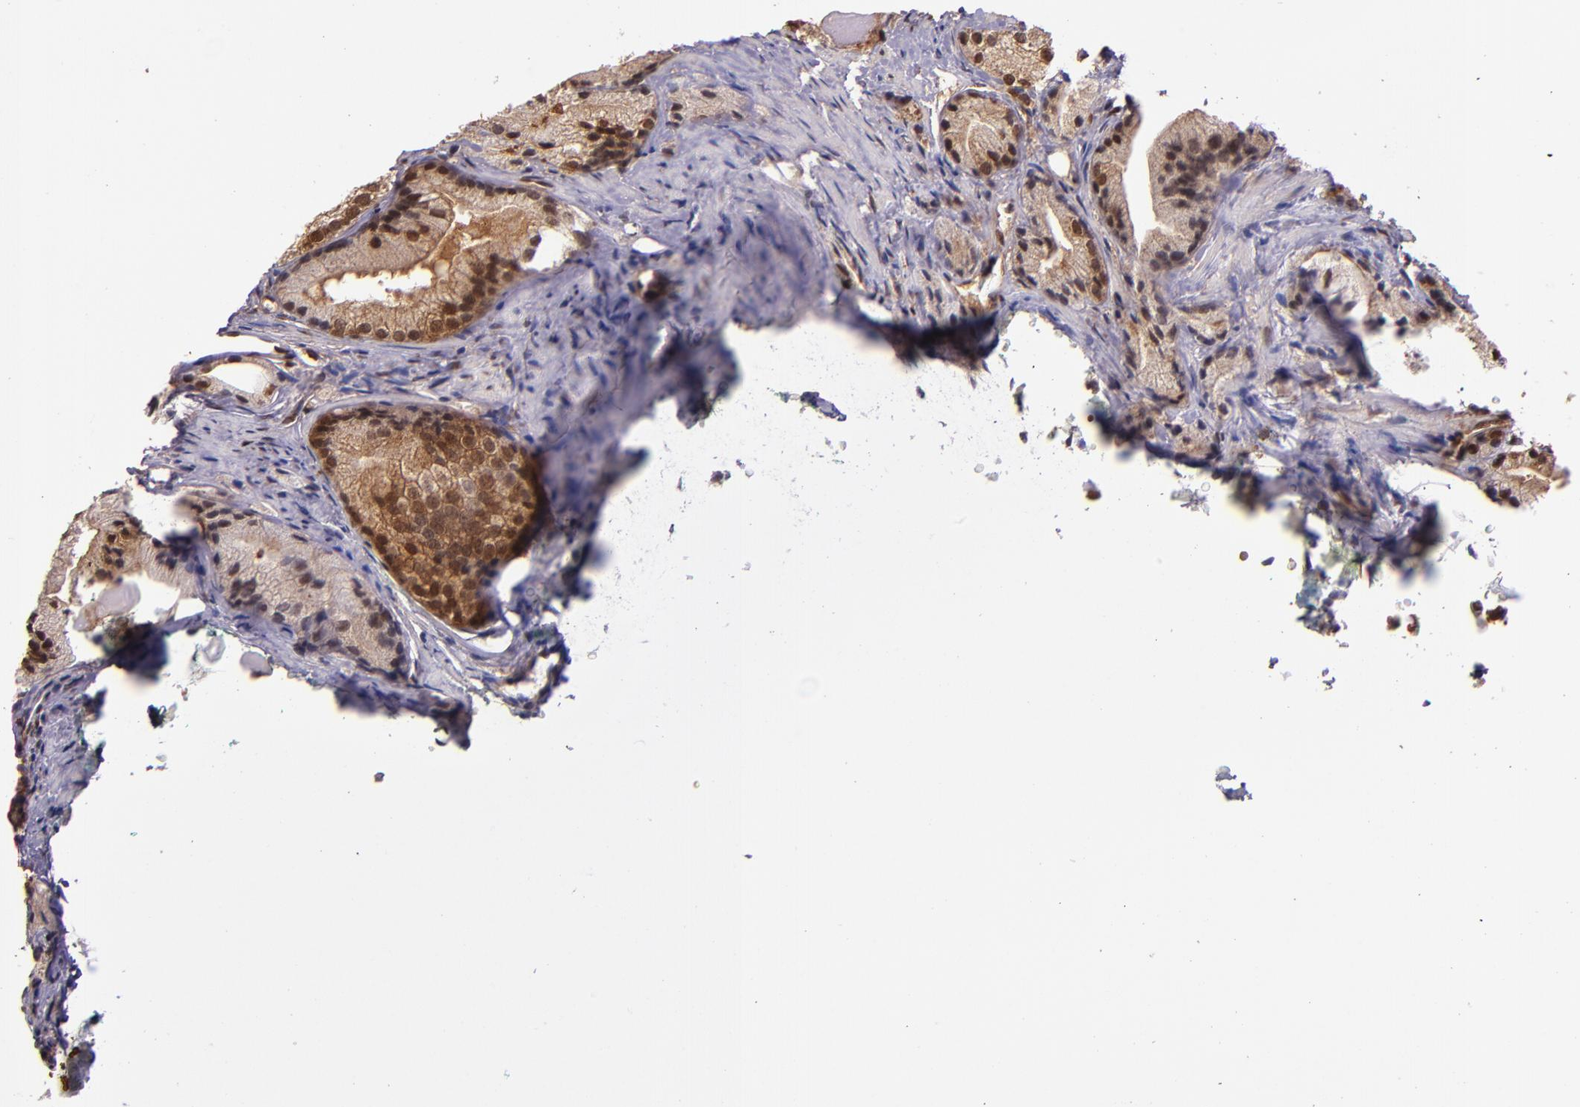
{"staining": {"intensity": "moderate", "quantity": ">75%", "location": "cytoplasmic/membranous"}, "tissue": "prostate cancer", "cell_type": "Tumor cells", "image_type": "cancer", "snomed": [{"axis": "morphology", "description": "Adenocarcinoma, Low grade"}, {"axis": "topography", "description": "Prostate"}], "caption": "Protein expression analysis of adenocarcinoma (low-grade) (prostate) reveals moderate cytoplasmic/membranous positivity in about >75% of tumor cells. Nuclei are stained in blue.", "gene": "STAT6", "patient": {"sex": "male", "age": 69}}